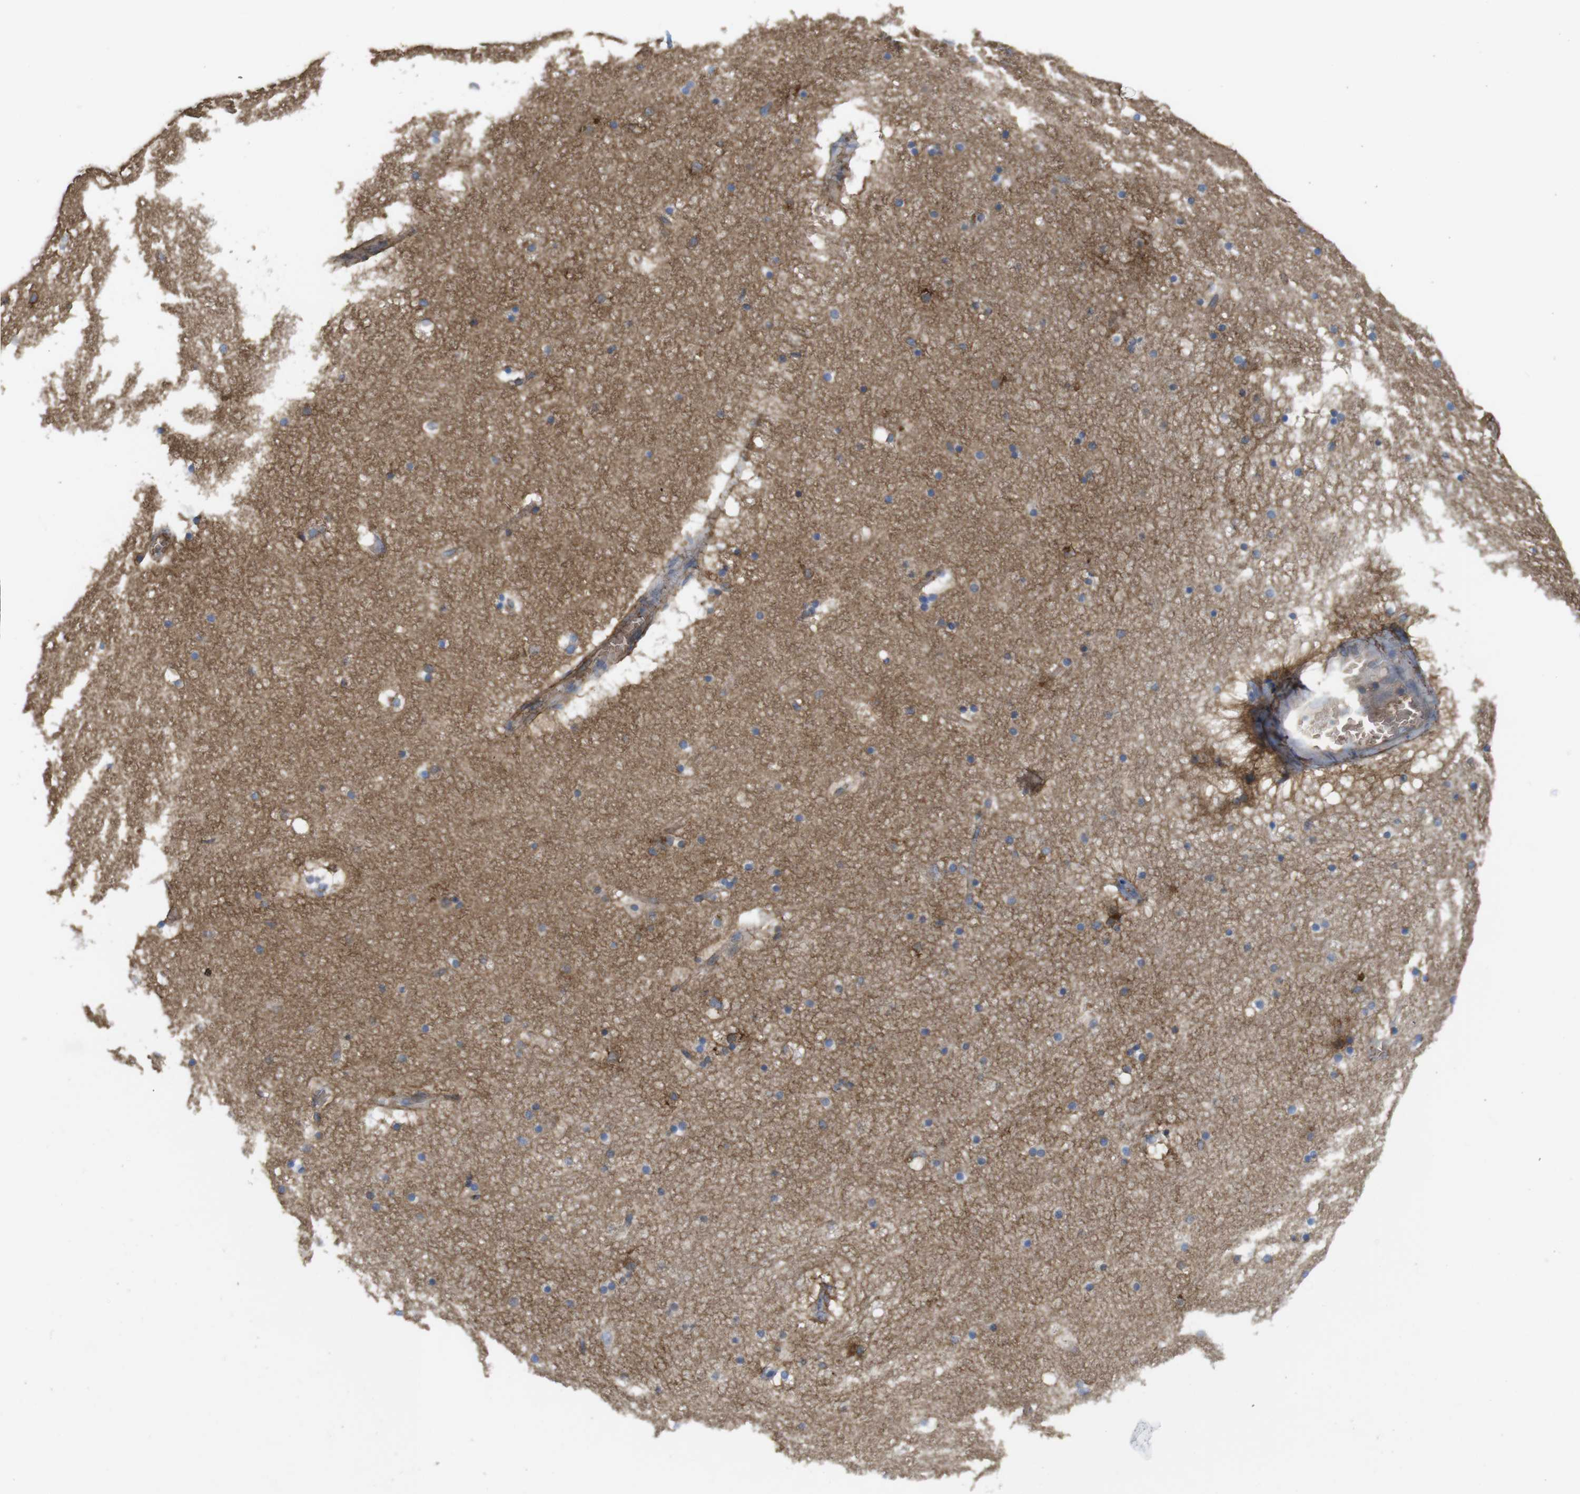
{"staining": {"intensity": "negative", "quantity": "none", "location": "none"}, "tissue": "hippocampus", "cell_type": "Glial cells", "image_type": "normal", "snomed": [{"axis": "morphology", "description": "Normal tissue, NOS"}, {"axis": "topography", "description": "Hippocampus"}], "caption": "This is an immunohistochemistry (IHC) image of benign hippocampus. There is no staining in glial cells.", "gene": "CYBRD1", "patient": {"sex": "male", "age": 45}}